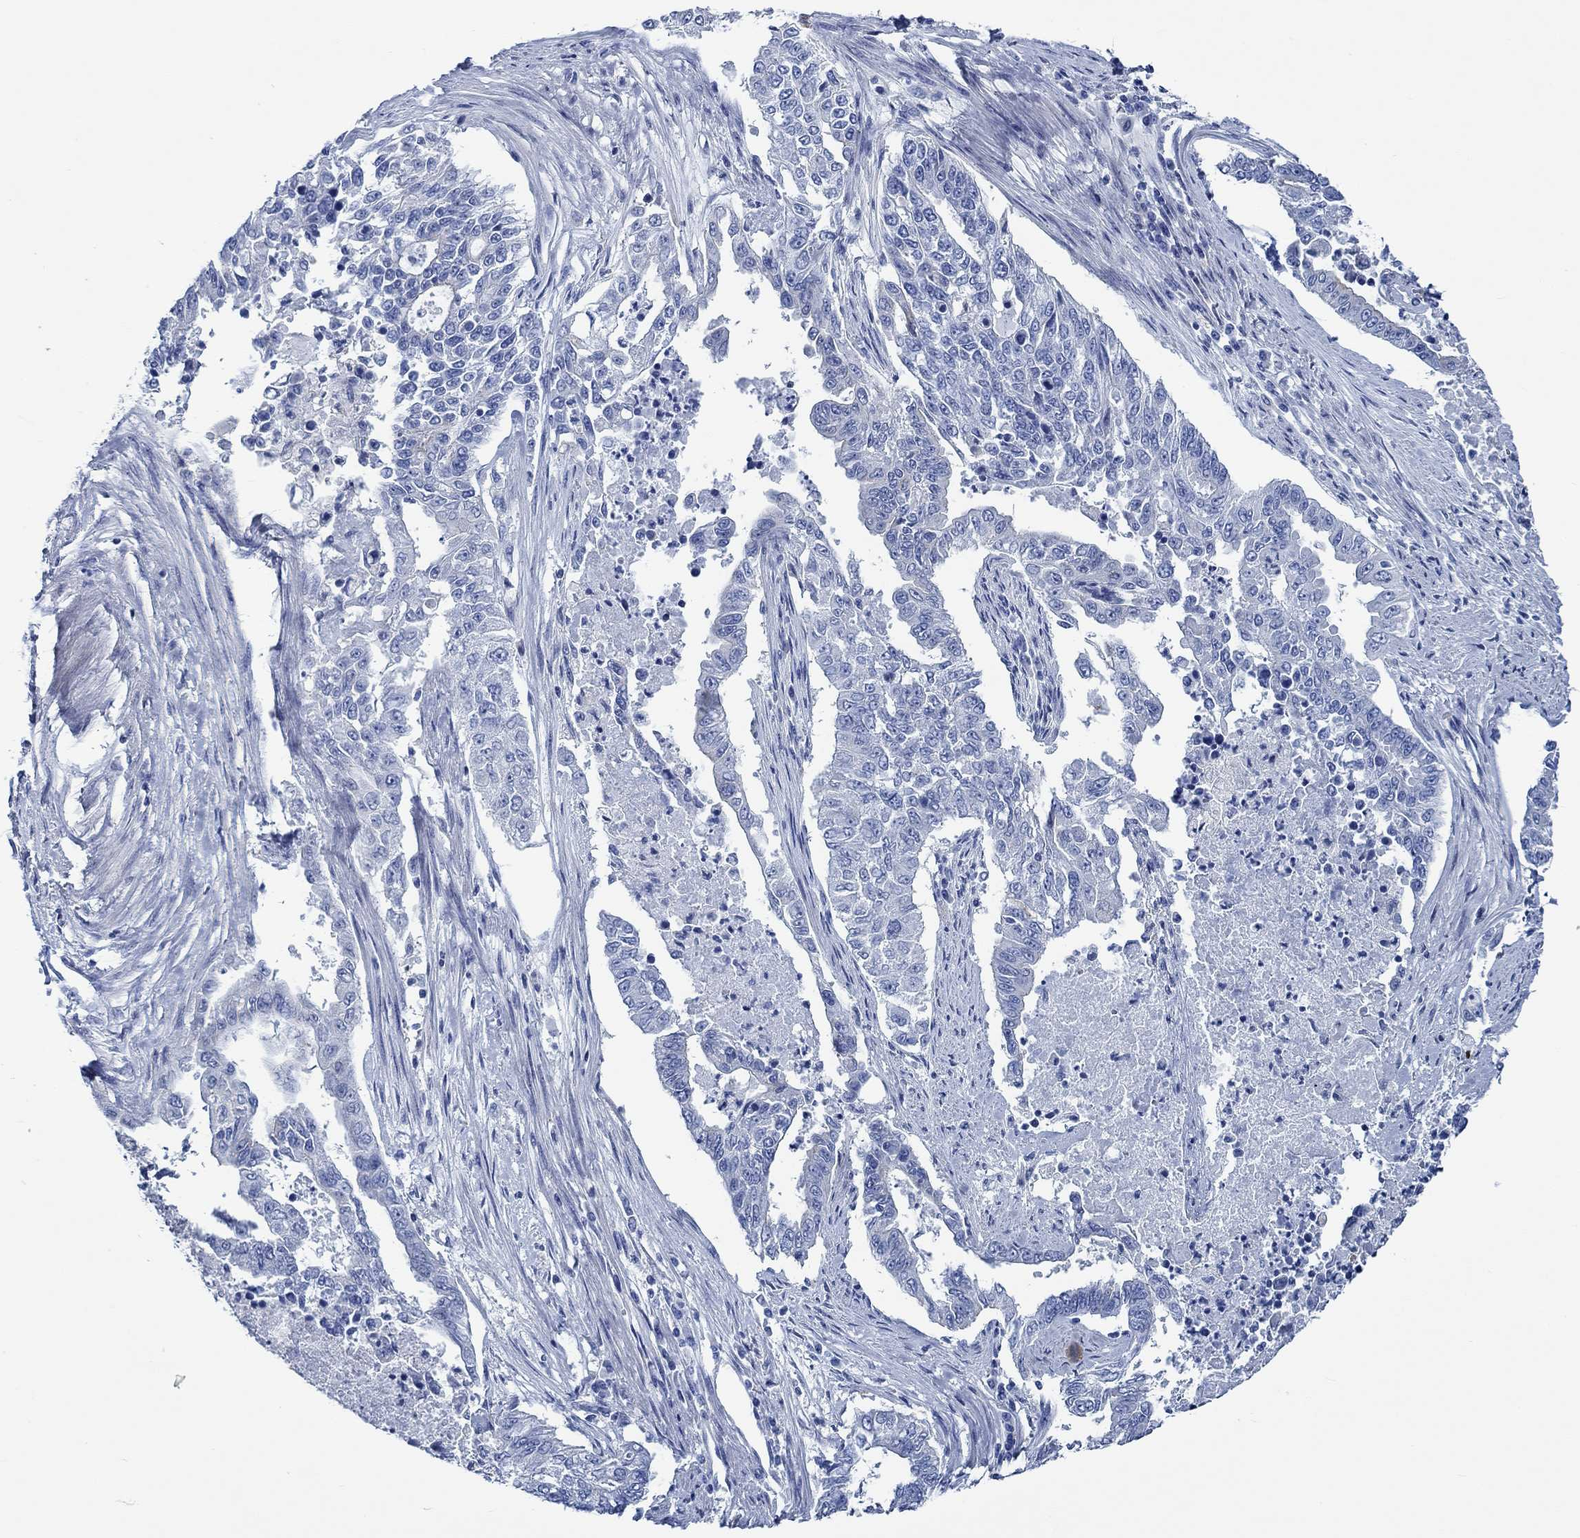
{"staining": {"intensity": "negative", "quantity": "none", "location": "none"}, "tissue": "endometrial cancer", "cell_type": "Tumor cells", "image_type": "cancer", "snomed": [{"axis": "morphology", "description": "Adenocarcinoma, NOS"}, {"axis": "topography", "description": "Uterus"}], "caption": "This histopathology image is of adenocarcinoma (endometrial) stained with IHC to label a protein in brown with the nuclei are counter-stained blue. There is no expression in tumor cells.", "gene": "SVEP1", "patient": {"sex": "female", "age": 59}}